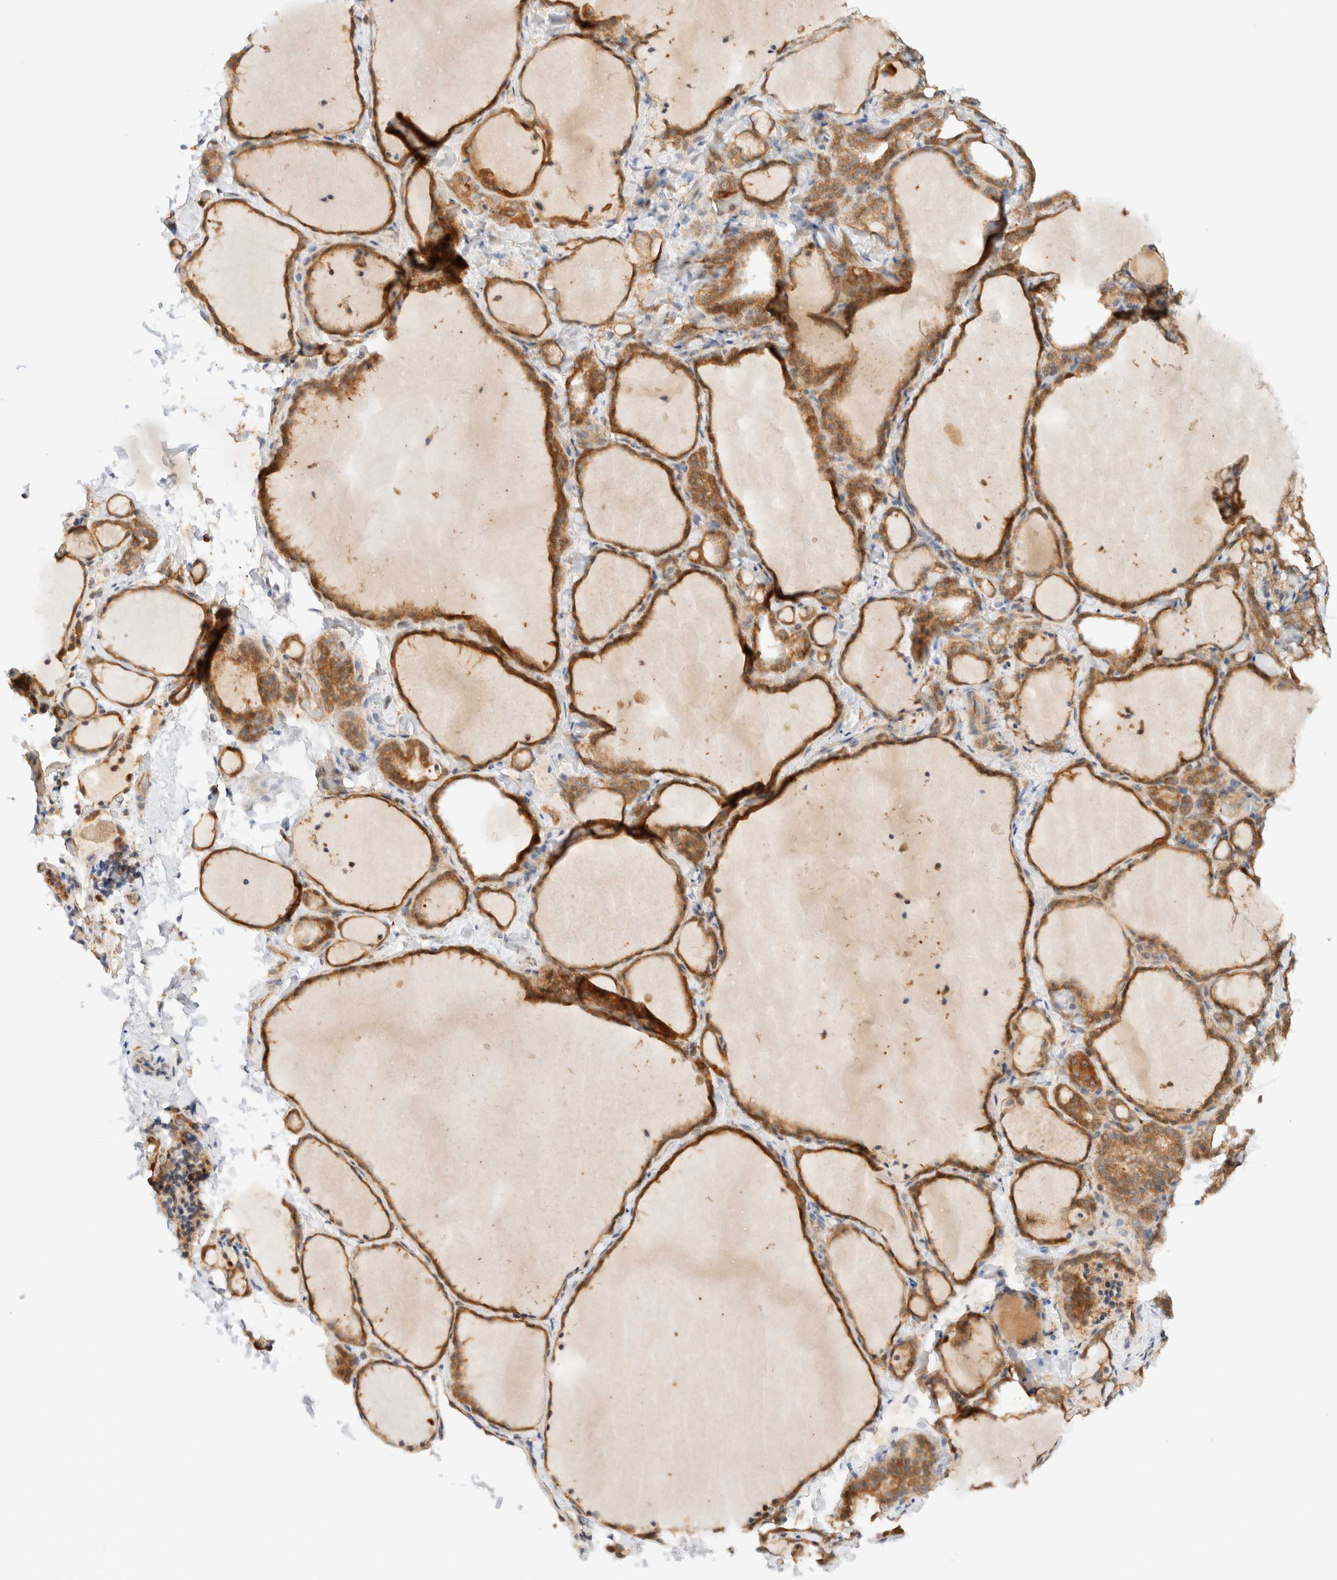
{"staining": {"intensity": "moderate", "quantity": ">75%", "location": "cytoplasmic/membranous"}, "tissue": "thyroid gland", "cell_type": "Glandular cells", "image_type": "normal", "snomed": [{"axis": "morphology", "description": "Normal tissue, NOS"}, {"axis": "topography", "description": "Thyroid gland"}], "caption": "Immunohistochemical staining of benign human thyroid gland exhibits >75% levels of moderate cytoplasmic/membranous protein expression in approximately >75% of glandular cells. Using DAB (3,3'-diaminobenzidine) (brown) and hematoxylin (blue) stains, captured at high magnification using brightfield microscopy.", "gene": "RABEP1", "patient": {"sex": "female", "age": 22}}